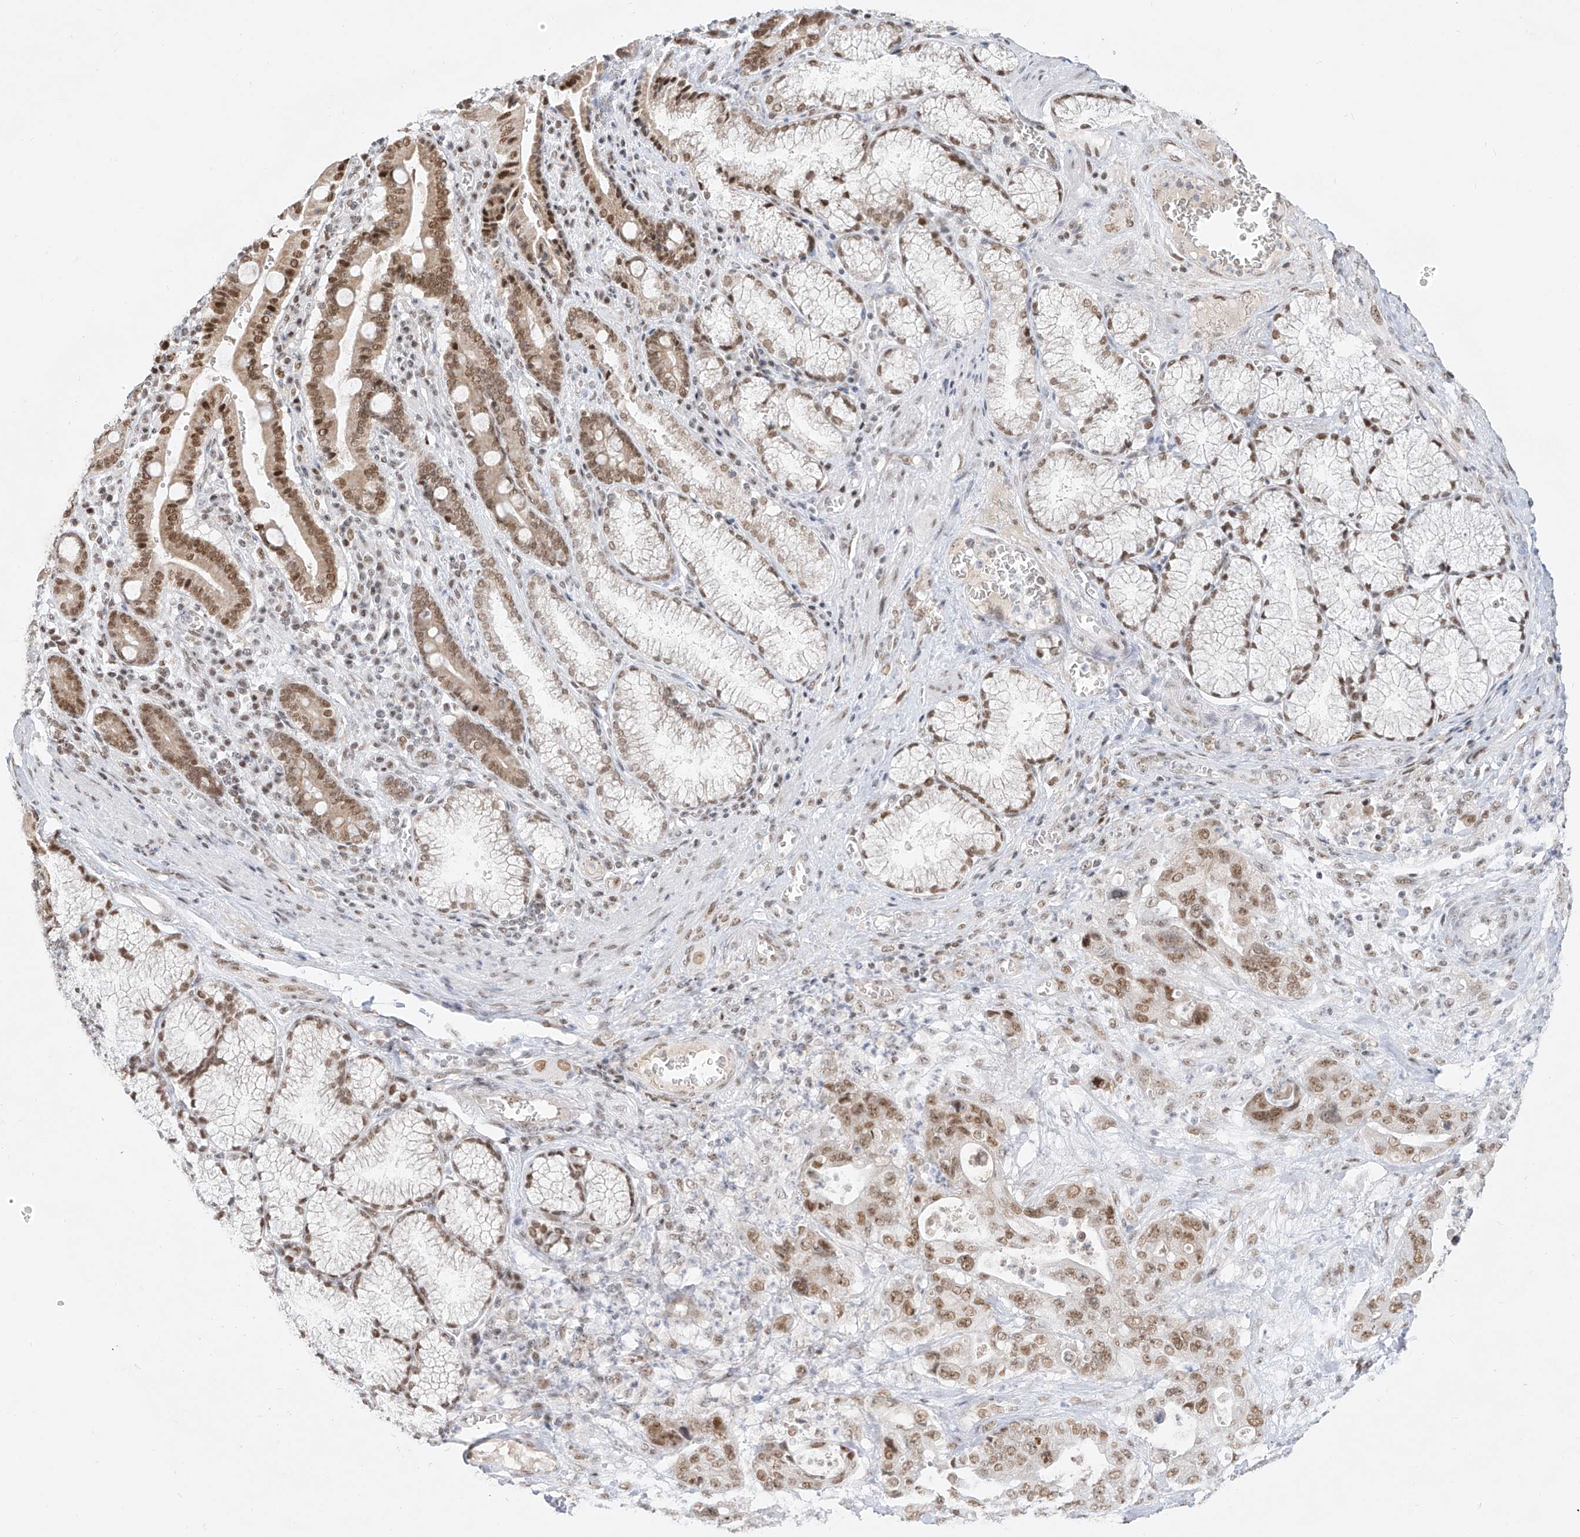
{"staining": {"intensity": "moderate", "quantity": ">75%", "location": "nuclear"}, "tissue": "pancreatic cancer", "cell_type": "Tumor cells", "image_type": "cancer", "snomed": [{"axis": "morphology", "description": "Adenocarcinoma, NOS"}, {"axis": "topography", "description": "Pancreas"}], "caption": "Immunohistochemical staining of pancreatic cancer exhibits medium levels of moderate nuclear protein staining in about >75% of tumor cells. Nuclei are stained in blue.", "gene": "NHSL1", "patient": {"sex": "male", "age": 70}}